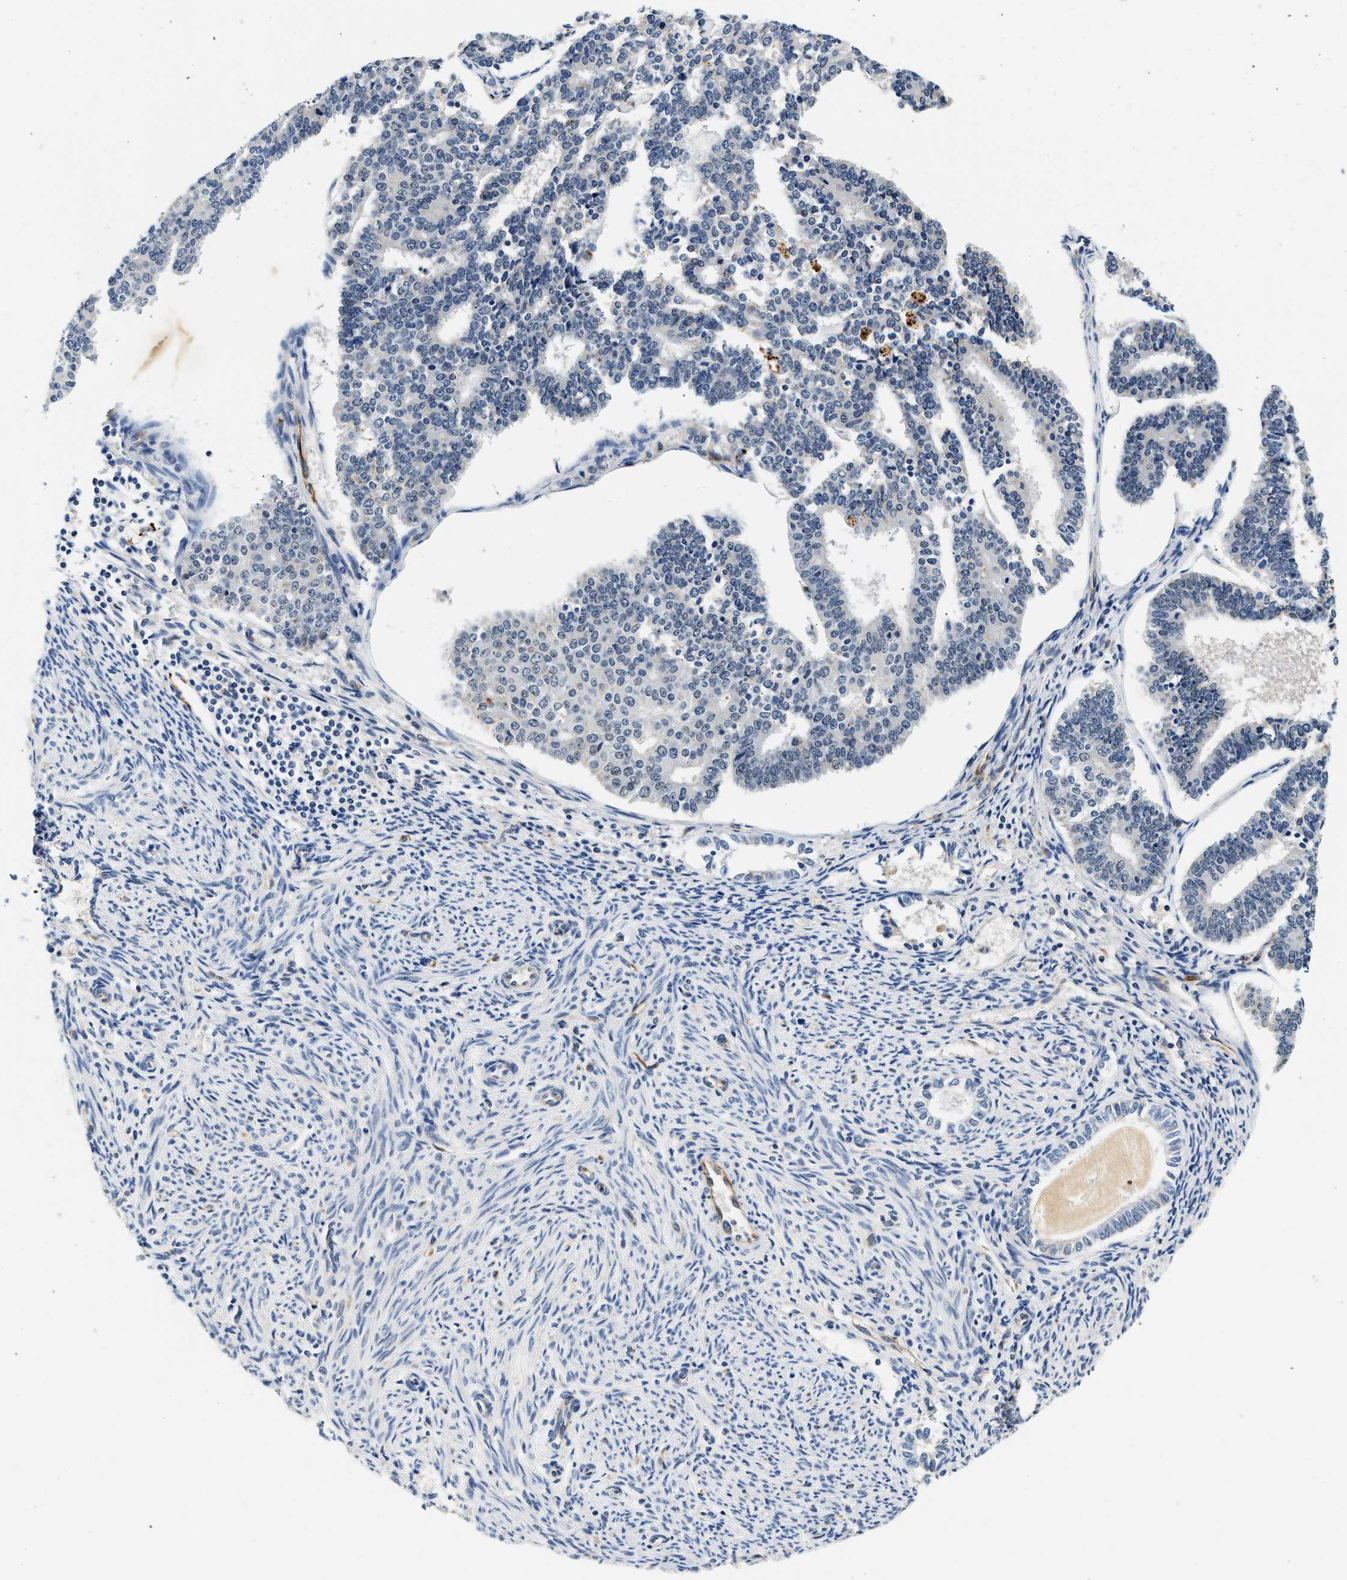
{"staining": {"intensity": "negative", "quantity": "none", "location": "none"}, "tissue": "endometrial cancer", "cell_type": "Tumor cells", "image_type": "cancer", "snomed": [{"axis": "morphology", "description": "Adenocarcinoma, NOS"}, {"axis": "topography", "description": "Endometrium"}], "caption": "There is no significant expression in tumor cells of adenocarcinoma (endometrial).", "gene": "MED22", "patient": {"sex": "female", "age": 70}}